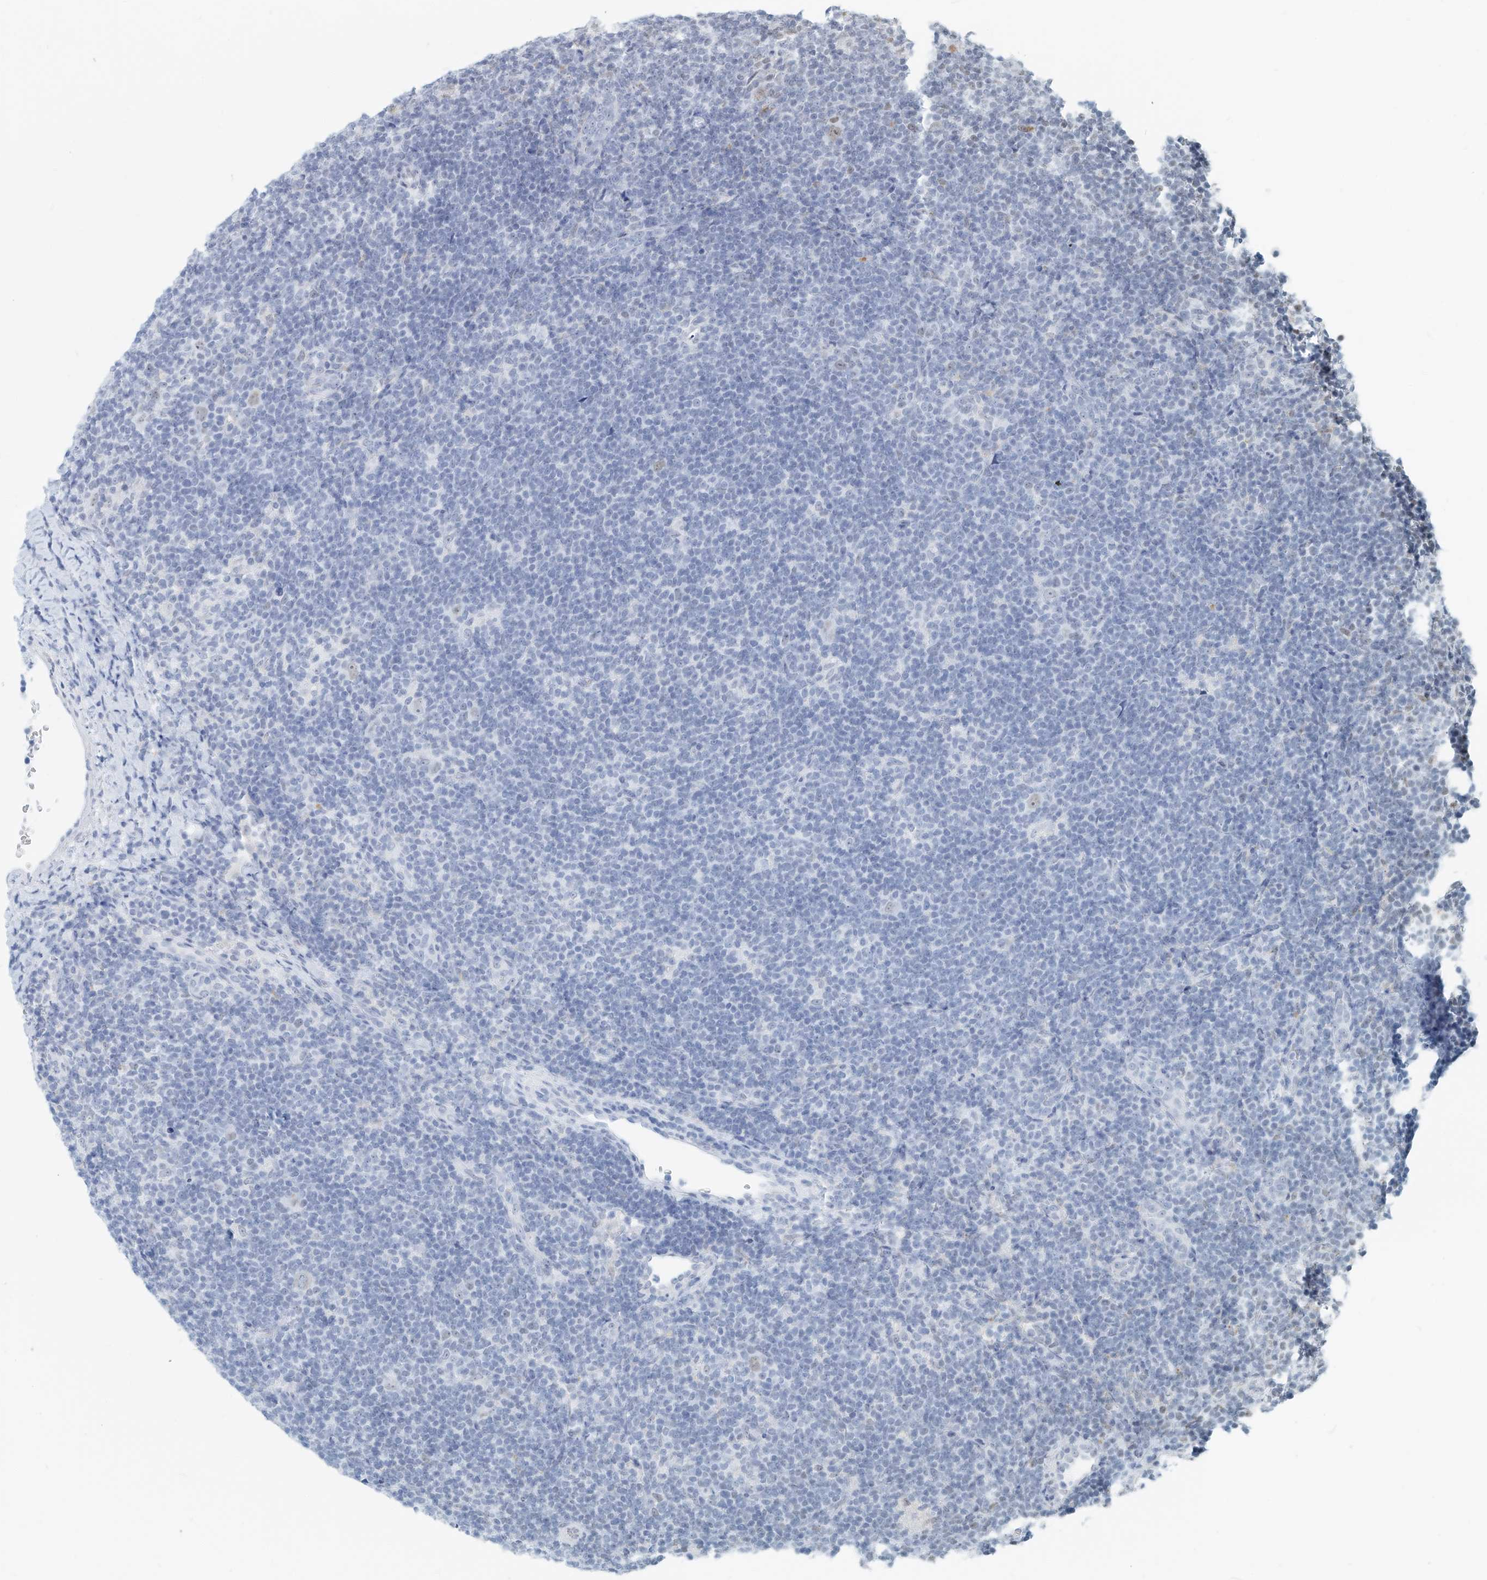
{"staining": {"intensity": "negative", "quantity": "none", "location": "none"}, "tissue": "lymphoma", "cell_type": "Tumor cells", "image_type": "cancer", "snomed": [{"axis": "morphology", "description": "Hodgkin's disease, NOS"}, {"axis": "topography", "description": "Lymph node"}], "caption": "This micrograph is of Hodgkin's disease stained with immunohistochemistry to label a protein in brown with the nuclei are counter-stained blue. There is no positivity in tumor cells.", "gene": "SASH1", "patient": {"sex": "female", "age": 57}}